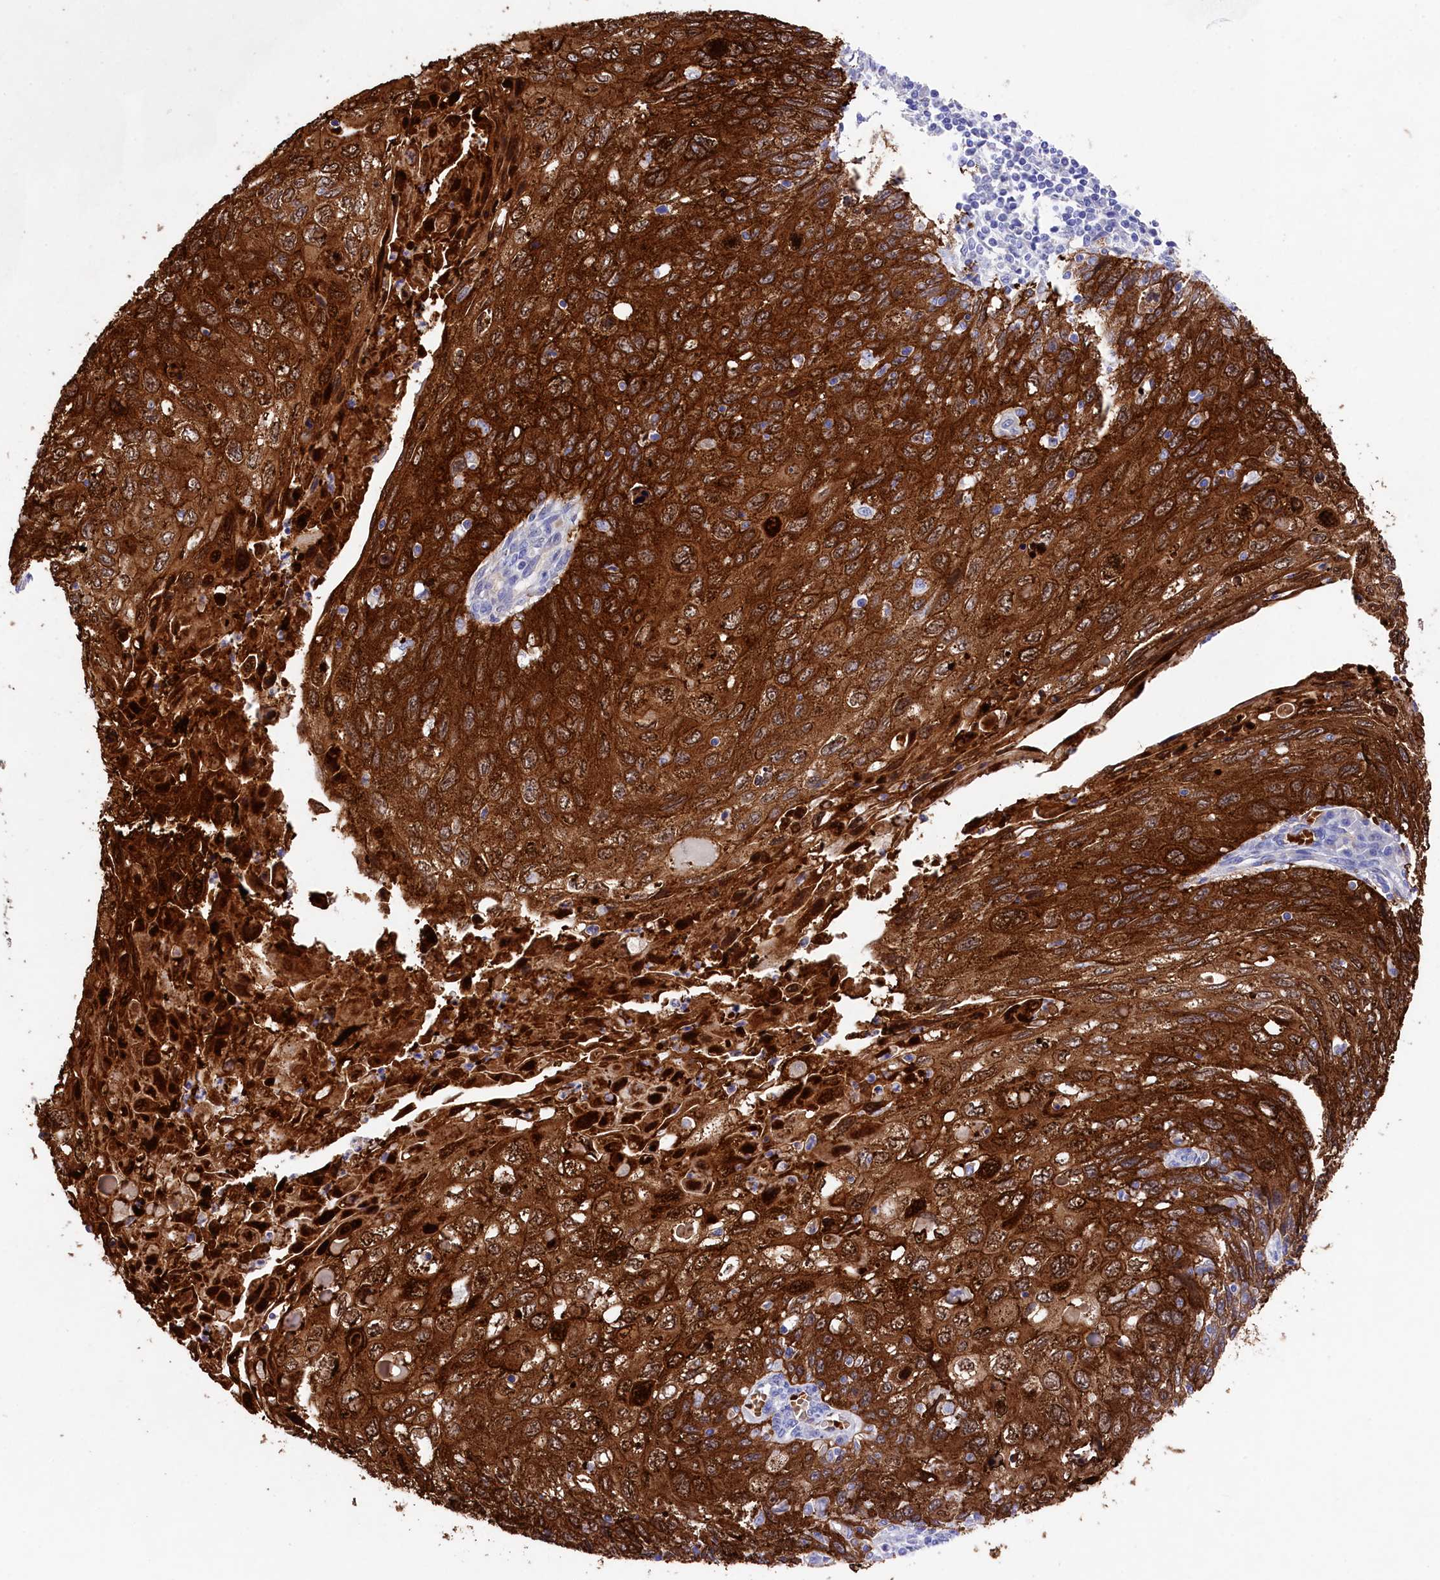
{"staining": {"intensity": "strong", "quantity": ">75%", "location": "cytoplasmic/membranous,nuclear"}, "tissue": "cervical cancer", "cell_type": "Tumor cells", "image_type": "cancer", "snomed": [{"axis": "morphology", "description": "Squamous cell carcinoma, NOS"}, {"axis": "topography", "description": "Cervix"}], "caption": "Cervical squamous cell carcinoma stained with IHC displays strong cytoplasmic/membranous and nuclear positivity in about >75% of tumor cells.", "gene": "LHFPL4", "patient": {"sex": "female", "age": 70}}